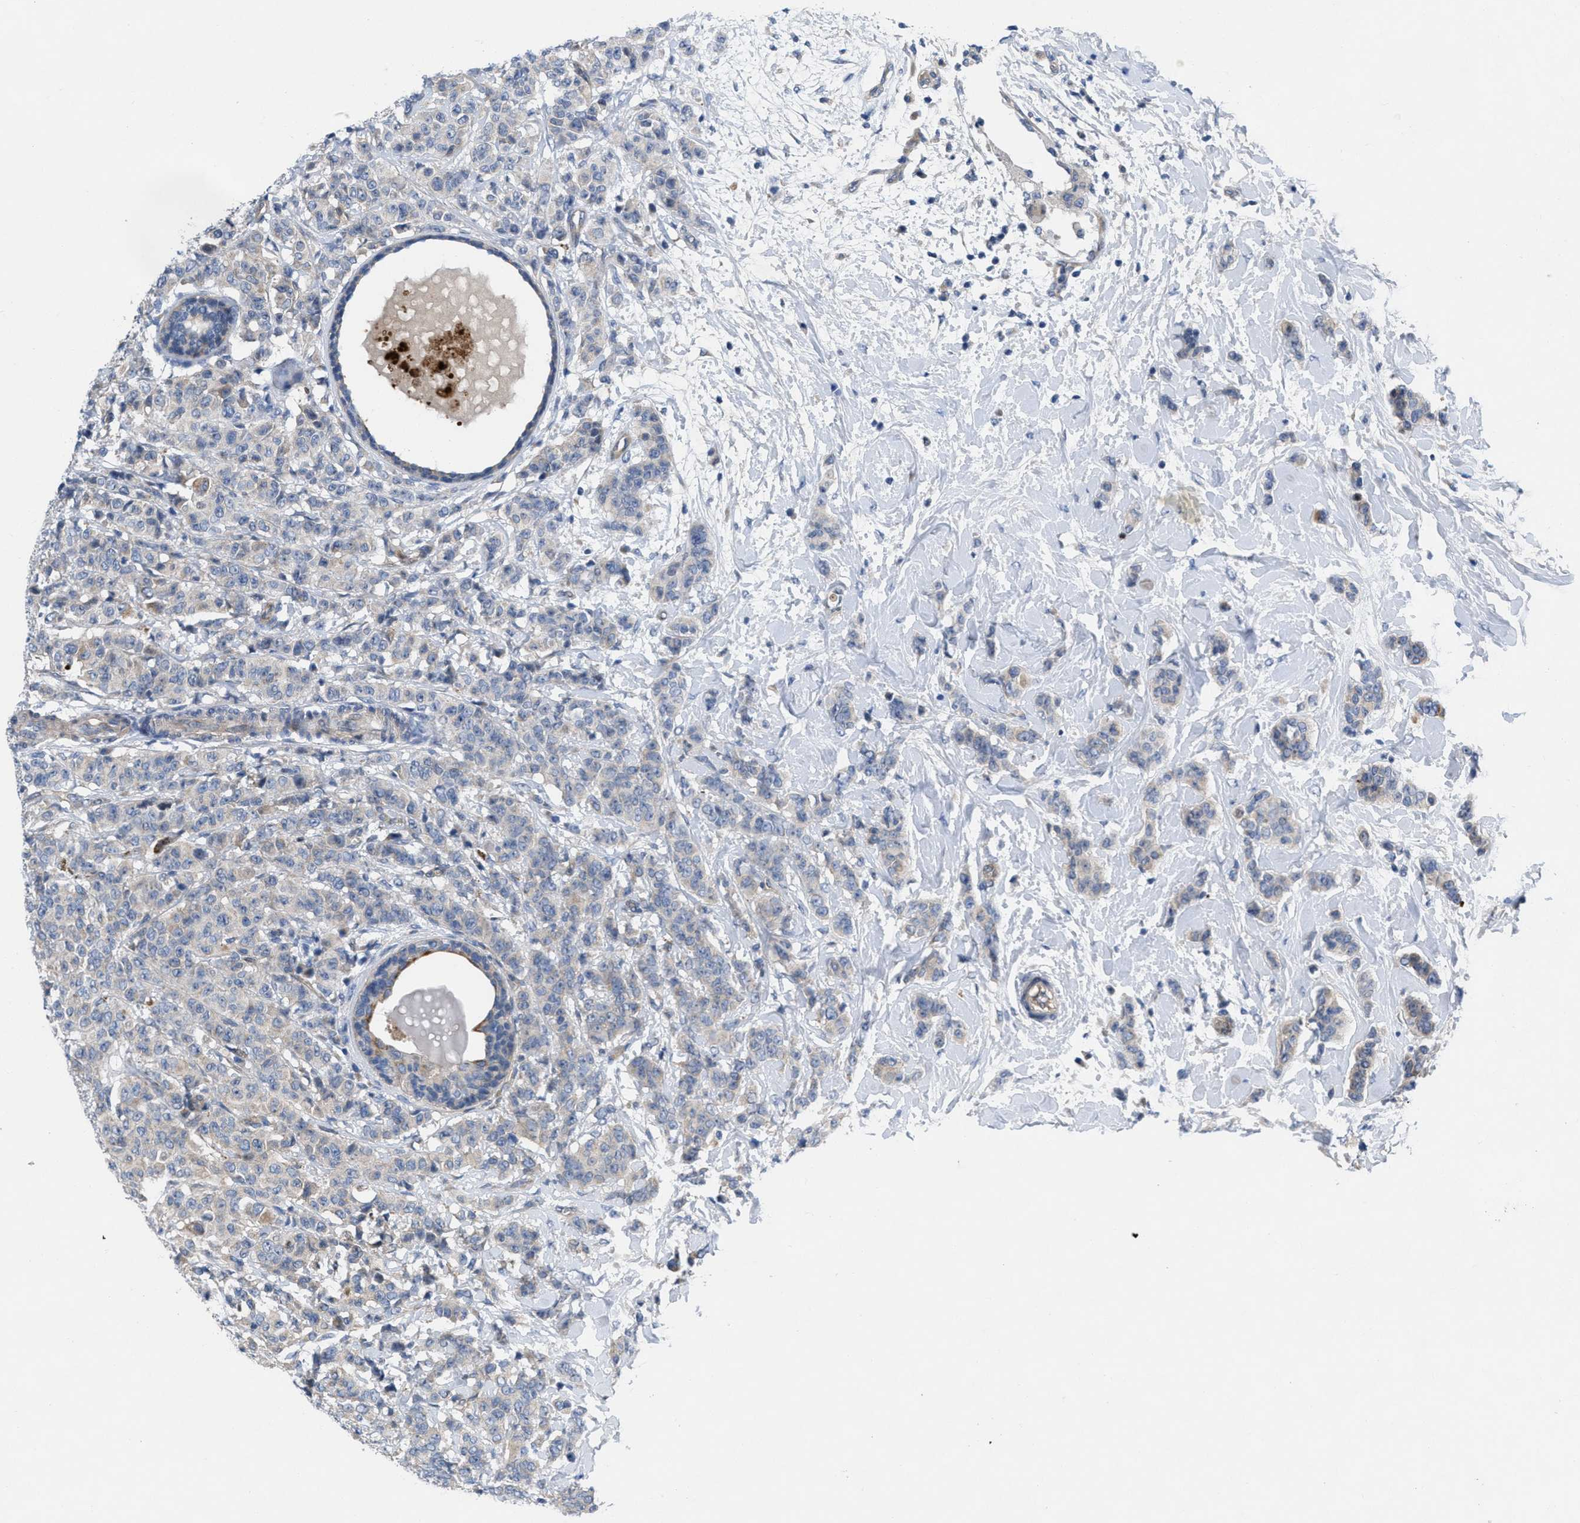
{"staining": {"intensity": "weak", "quantity": "<25%", "location": "cytoplasmic/membranous"}, "tissue": "breast cancer", "cell_type": "Tumor cells", "image_type": "cancer", "snomed": [{"axis": "morphology", "description": "Normal tissue, NOS"}, {"axis": "morphology", "description": "Duct carcinoma"}, {"axis": "topography", "description": "Breast"}], "caption": "Tumor cells show no significant staining in breast cancer.", "gene": "NDEL1", "patient": {"sex": "female", "age": 40}}